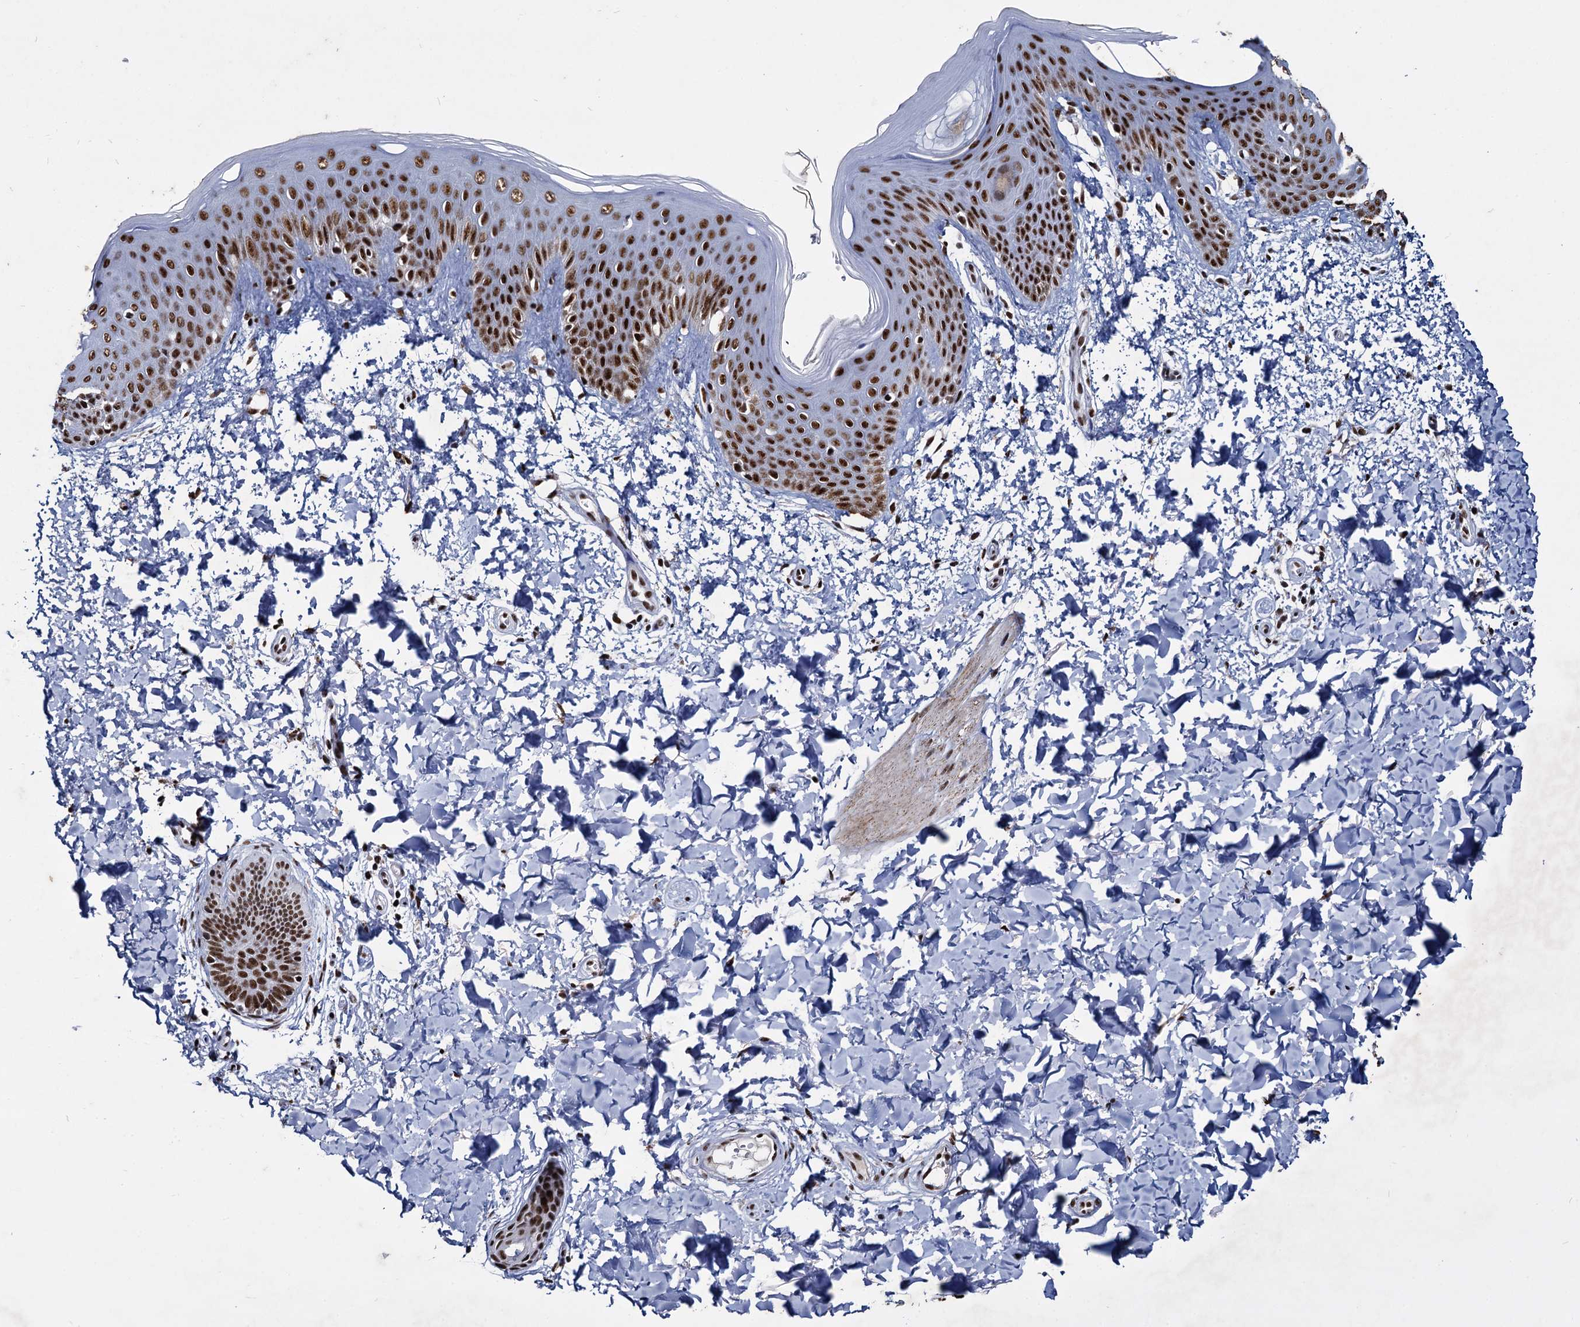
{"staining": {"intensity": "strong", "quantity": ">75%", "location": "nuclear"}, "tissue": "skin", "cell_type": "Fibroblasts", "image_type": "normal", "snomed": [{"axis": "morphology", "description": "Normal tissue, NOS"}, {"axis": "topography", "description": "Skin"}], "caption": "Strong nuclear positivity is identified in about >75% of fibroblasts in benign skin. (DAB (3,3'-diaminobenzidine) IHC, brown staining for protein, blue staining for nuclei).", "gene": "RPUSD4", "patient": {"sex": "male", "age": 36}}